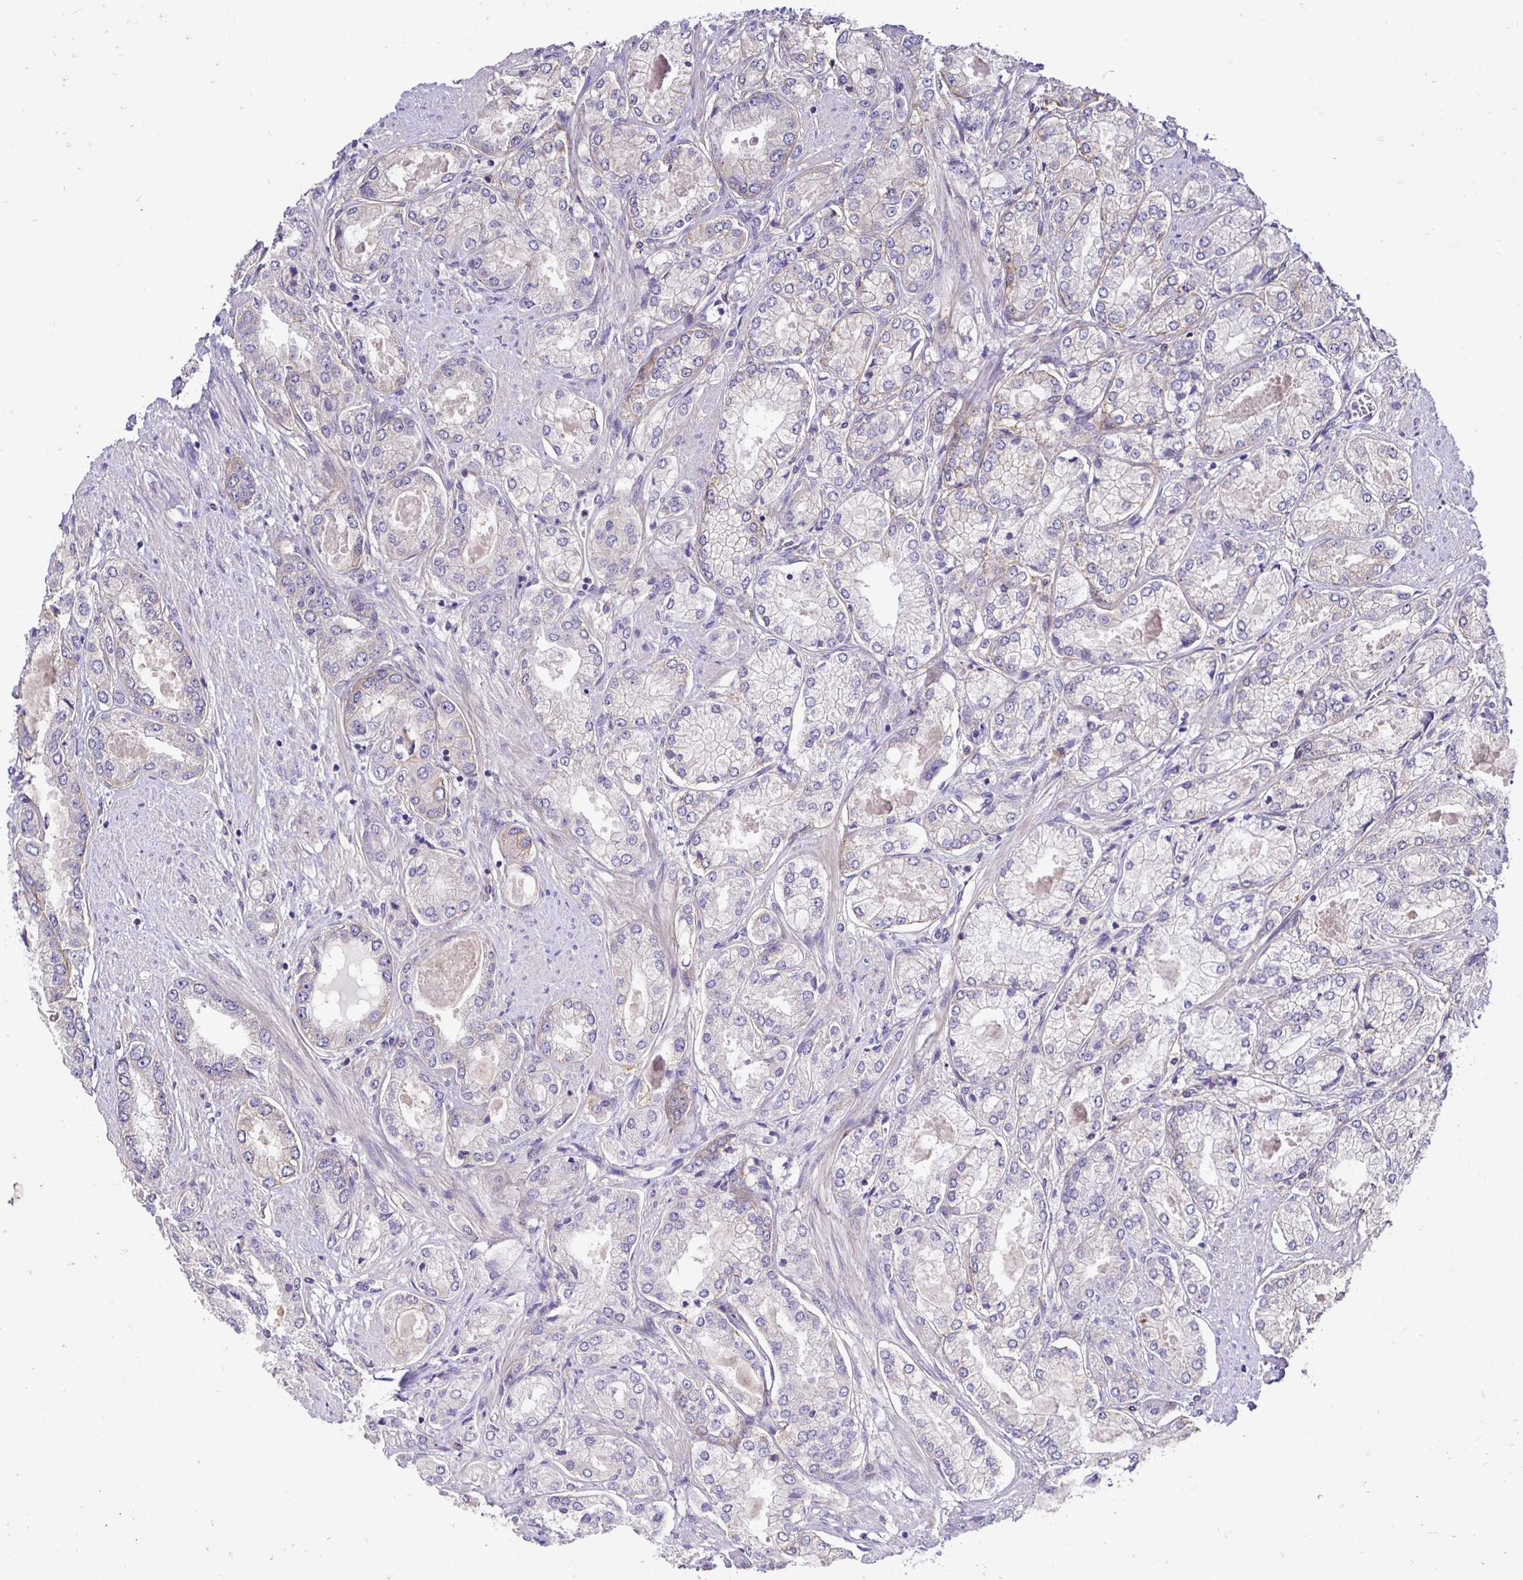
{"staining": {"intensity": "negative", "quantity": "none", "location": "none"}, "tissue": "prostate cancer", "cell_type": "Tumor cells", "image_type": "cancer", "snomed": [{"axis": "morphology", "description": "Adenocarcinoma, High grade"}, {"axis": "topography", "description": "Prostate"}], "caption": "IHC micrograph of prostate cancer (adenocarcinoma (high-grade)) stained for a protein (brown), which exhibits no staining in tumor cells.", "gene": "SLC9A1", "patient": {"sex": "male", "age": 68}}